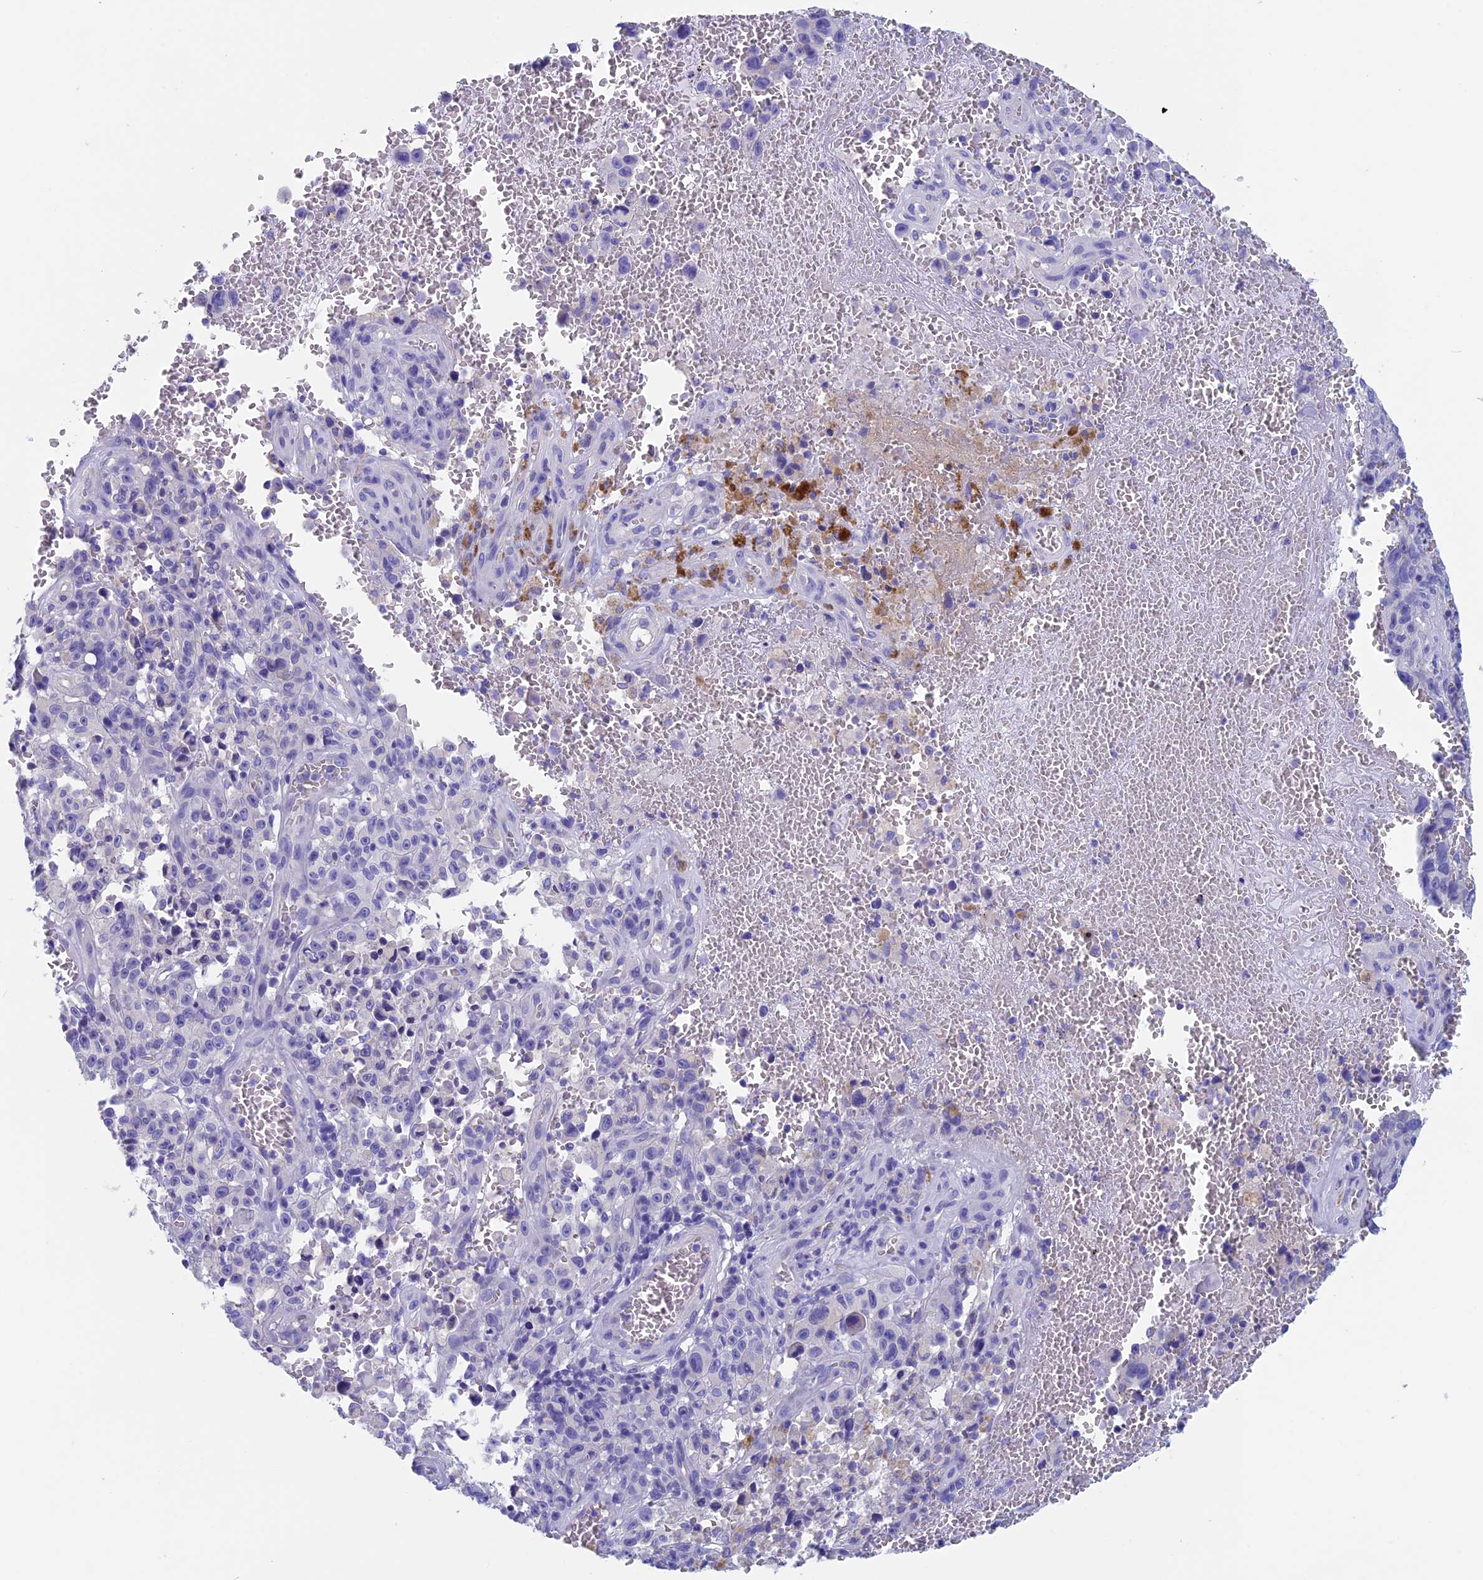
{"staining": {"intensity": "negative", "quantity": "none", "location": "none"}, "tissue": "melanoma", "cell_type": "Tumor cells", "image_type": "cancer", "snomed": [{"axis": "morphology", "description": "Malignant melanoma, NOS"}, {"axis": "topography", "description": "Skin"}], "caption": "Histopathology image shows no protein staining in tumor cells of malignant melanoma tissue. (Brightfield microscopy of DAB (3,3'-diaminobenzidine) immunohistochemistry at high magnification).", "gene": "ADH7", "patient": {"sex": "female", "age": 82}}